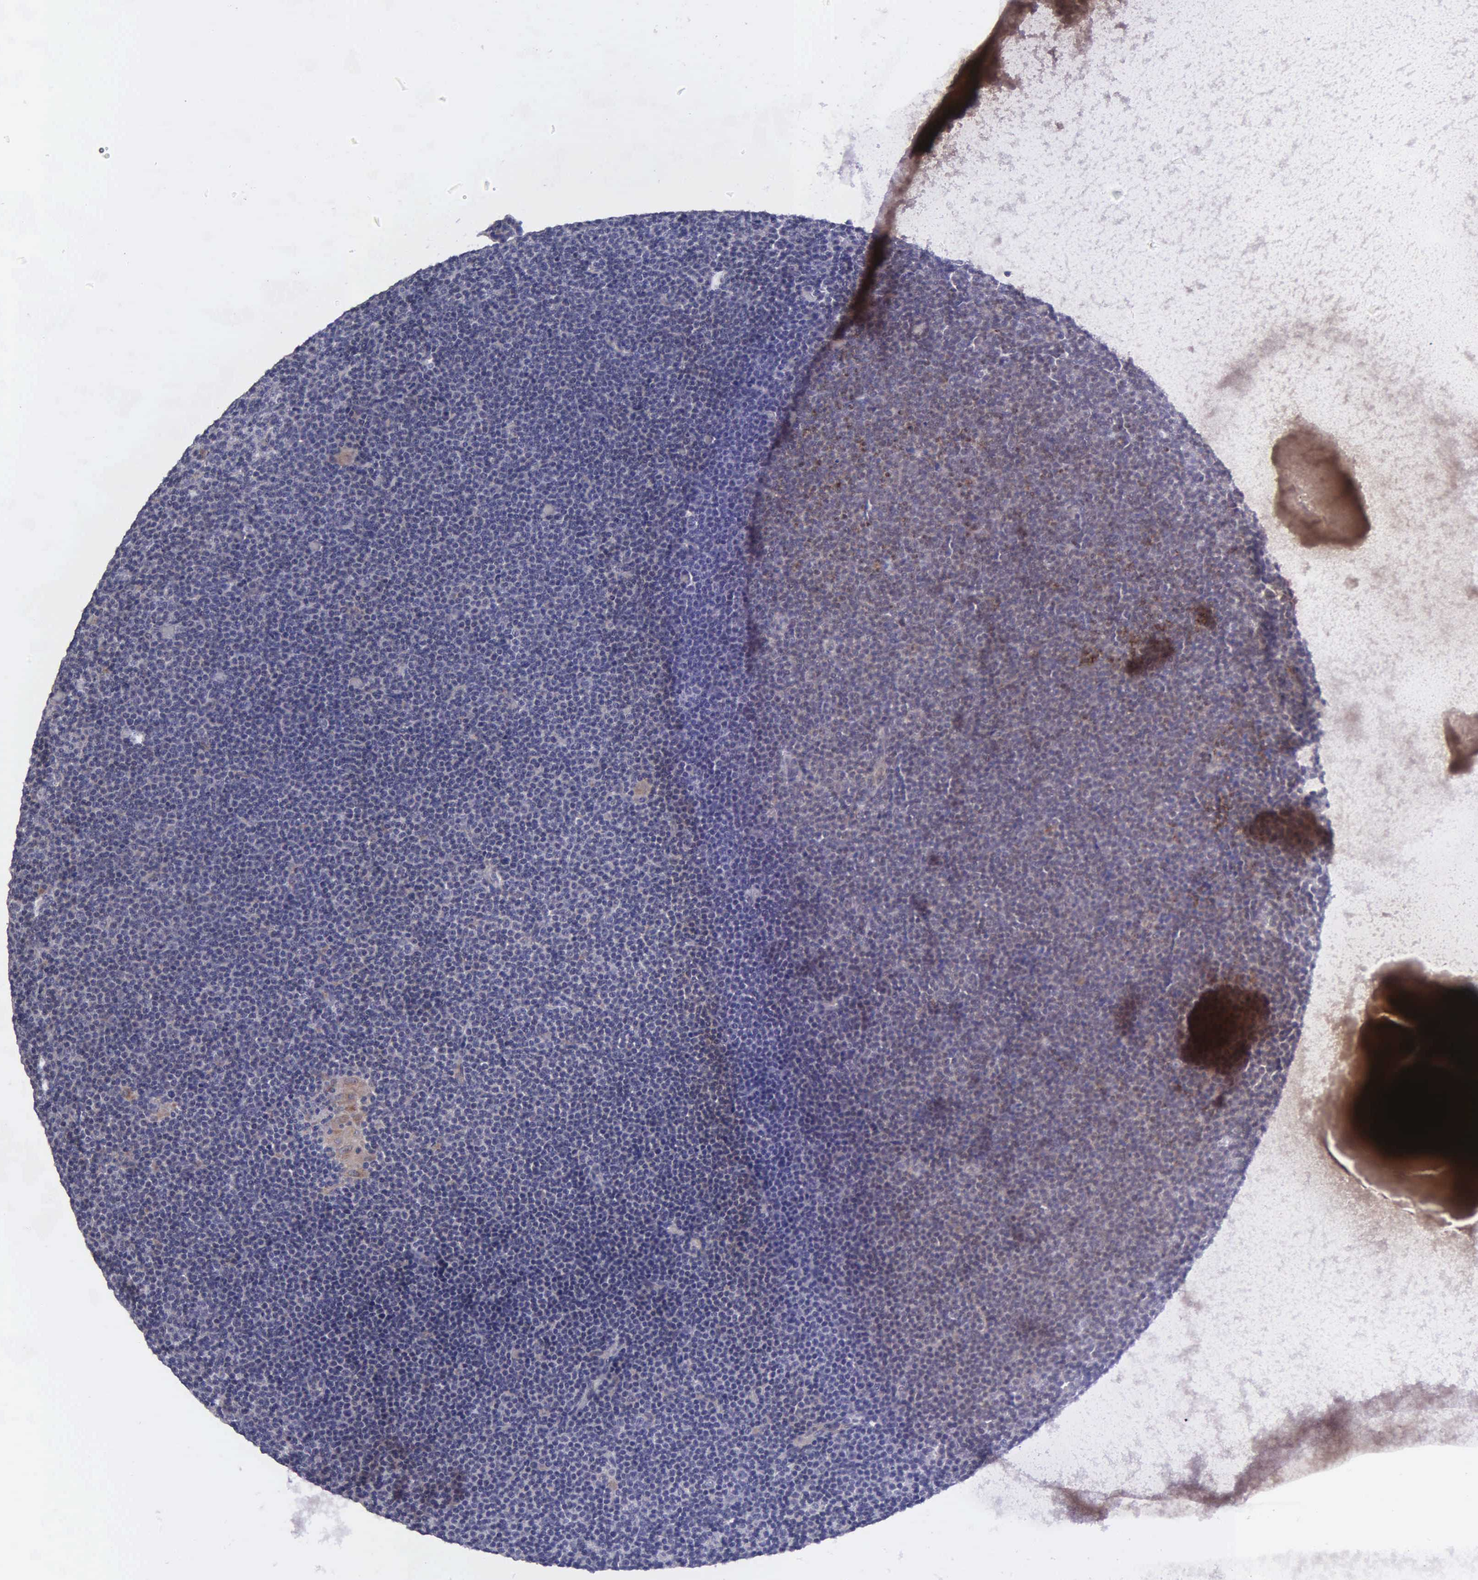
{"staining": {"intensity": "weak", "quantity": "<25%", "location": "cytoplasmic/membranous"}, "tissue": "lymphoma", "cell_type": "Tumor cells", "image_type": "cancer", "snomed": [{"axis": "morphology", "description": "Malignant lymphoma, non-Hodgkin's type, Low grade"}, {"axis": "topography", "description": "Lymph node"}], "caption": "Tumor cells are negative for brown protein staining in lymphoma. Brightfield microscopy of IHC stained with DAB (3,3'-diaminobenzidine) (brown) and hematoxylin (blue), captured at high magnification.", "gene": "RTL10", "patient": {"sex": "female", "age": 69}}